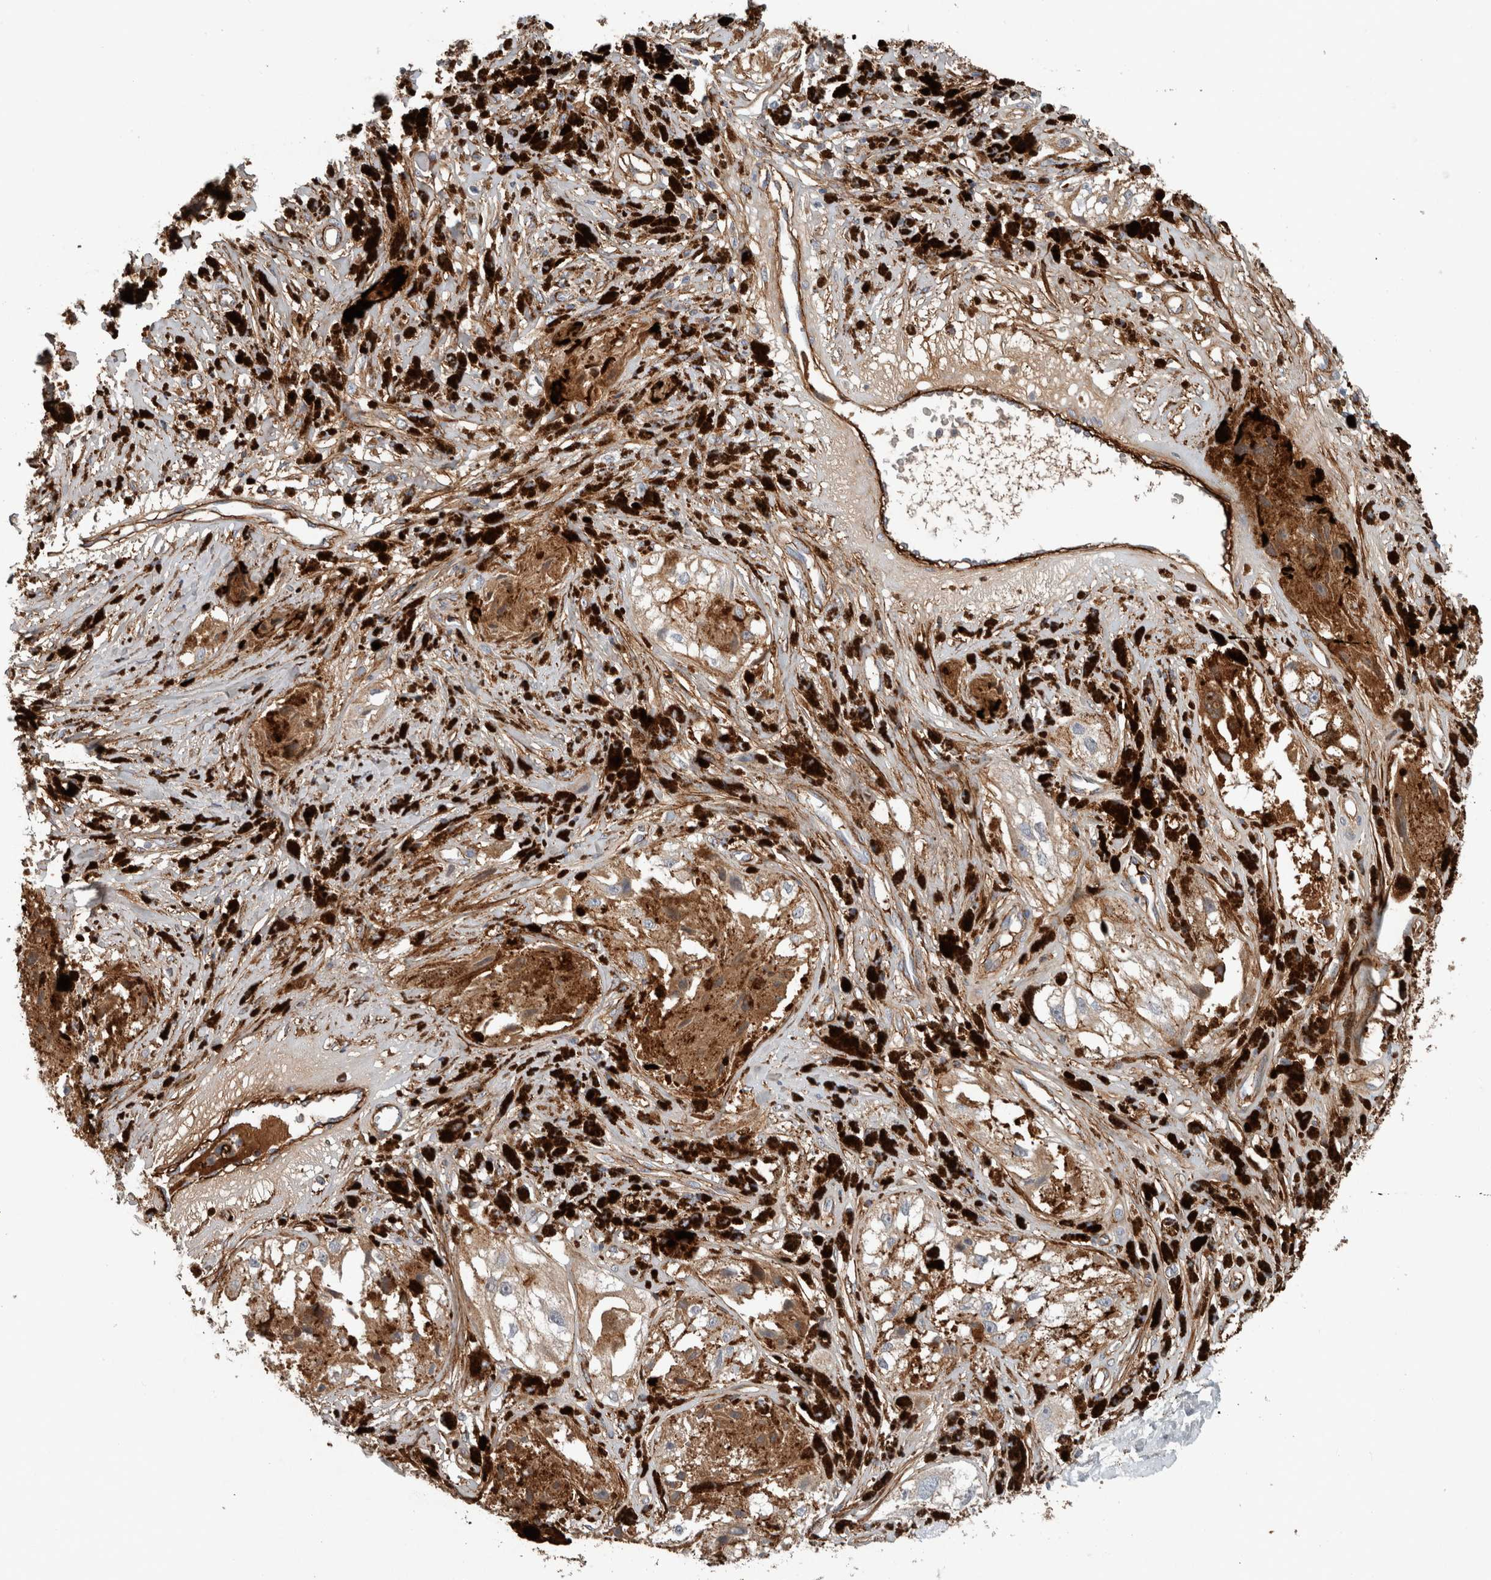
{"staining": {"intensity": "moderate", "quantity": "25%-75%", "location": "cytoplasmic/membranous"}, "tissue": "melanoma", "cell_type": "Tumor cells", "image_type": "cancer", "snomed": [{"axis": "morphology", "description": "Malignant melanoma, NOS"}, {"axis": "topography", "description": "Skin"}], "caption": "DAB (3,3'-diaminobenzidine) immunohistochemical staining of human malignant melanoma displays moderate cytoplasmic/membranous protein positivity in approximately 25%-75% of tumor cells. Nuclei are stained in blue.", "gene": "FN1", "patient": {"sex": "male", "age": 88}}